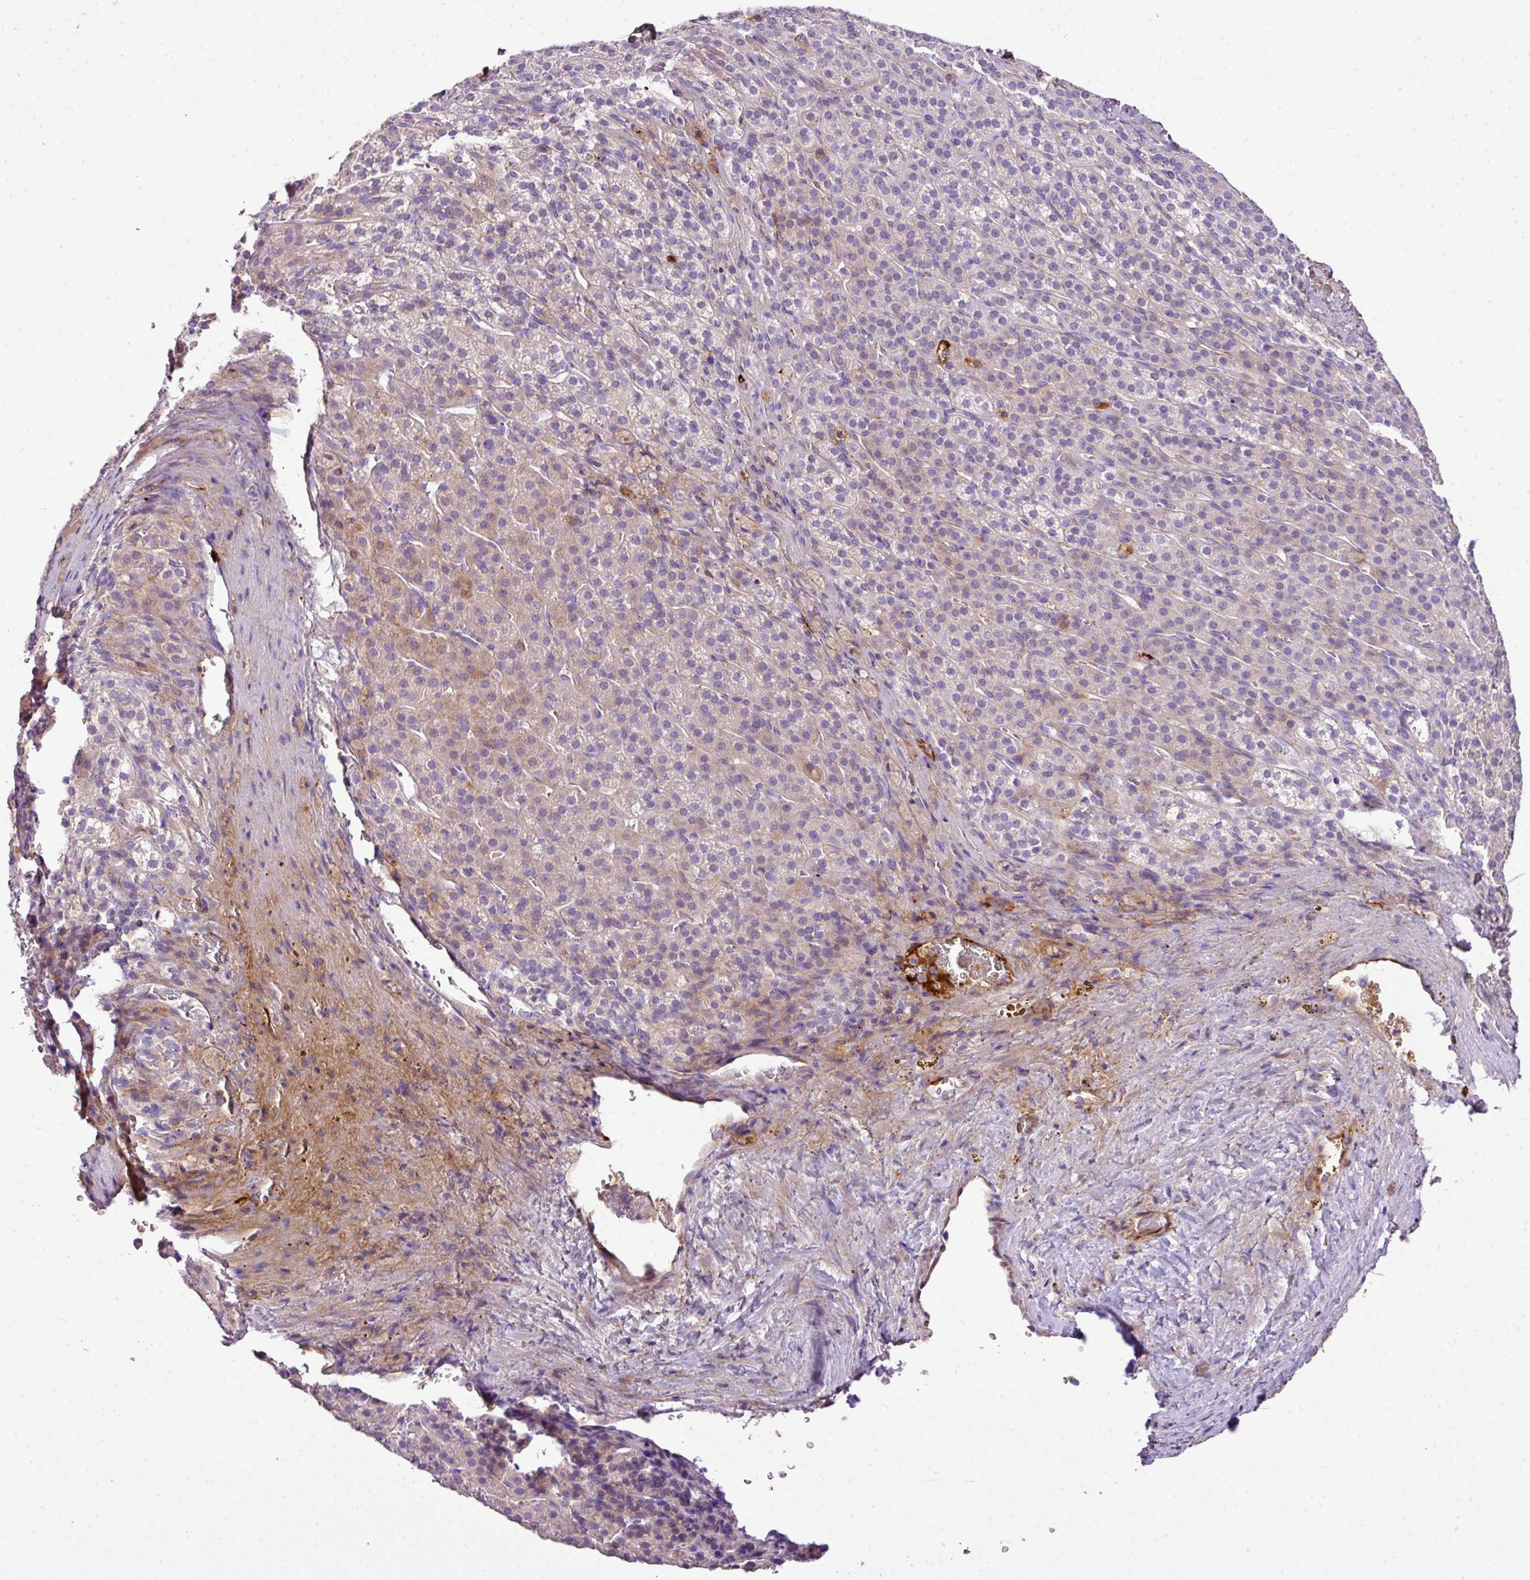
{"staining": {"intensity": "weak", "quantity": "<25%", "location": "cytoplasmic/membranous"}, "tissue": "adrenal gland", "cell_type": "Glandular cells", "image_type": "normal", "snomed": [{"axis": "morphology", "description": "Normal tissue, NOS"}, {"axis": "topography", "description": "Adrenal gland"}], "caption": "The histopathology image reveals no significant staining in glandular cells of adrenal gland. (Brightfield microscopy of DAB IHC at high magnification).", "gene": "CTXN2", "patient": {"sex": "female", "age": 41}}